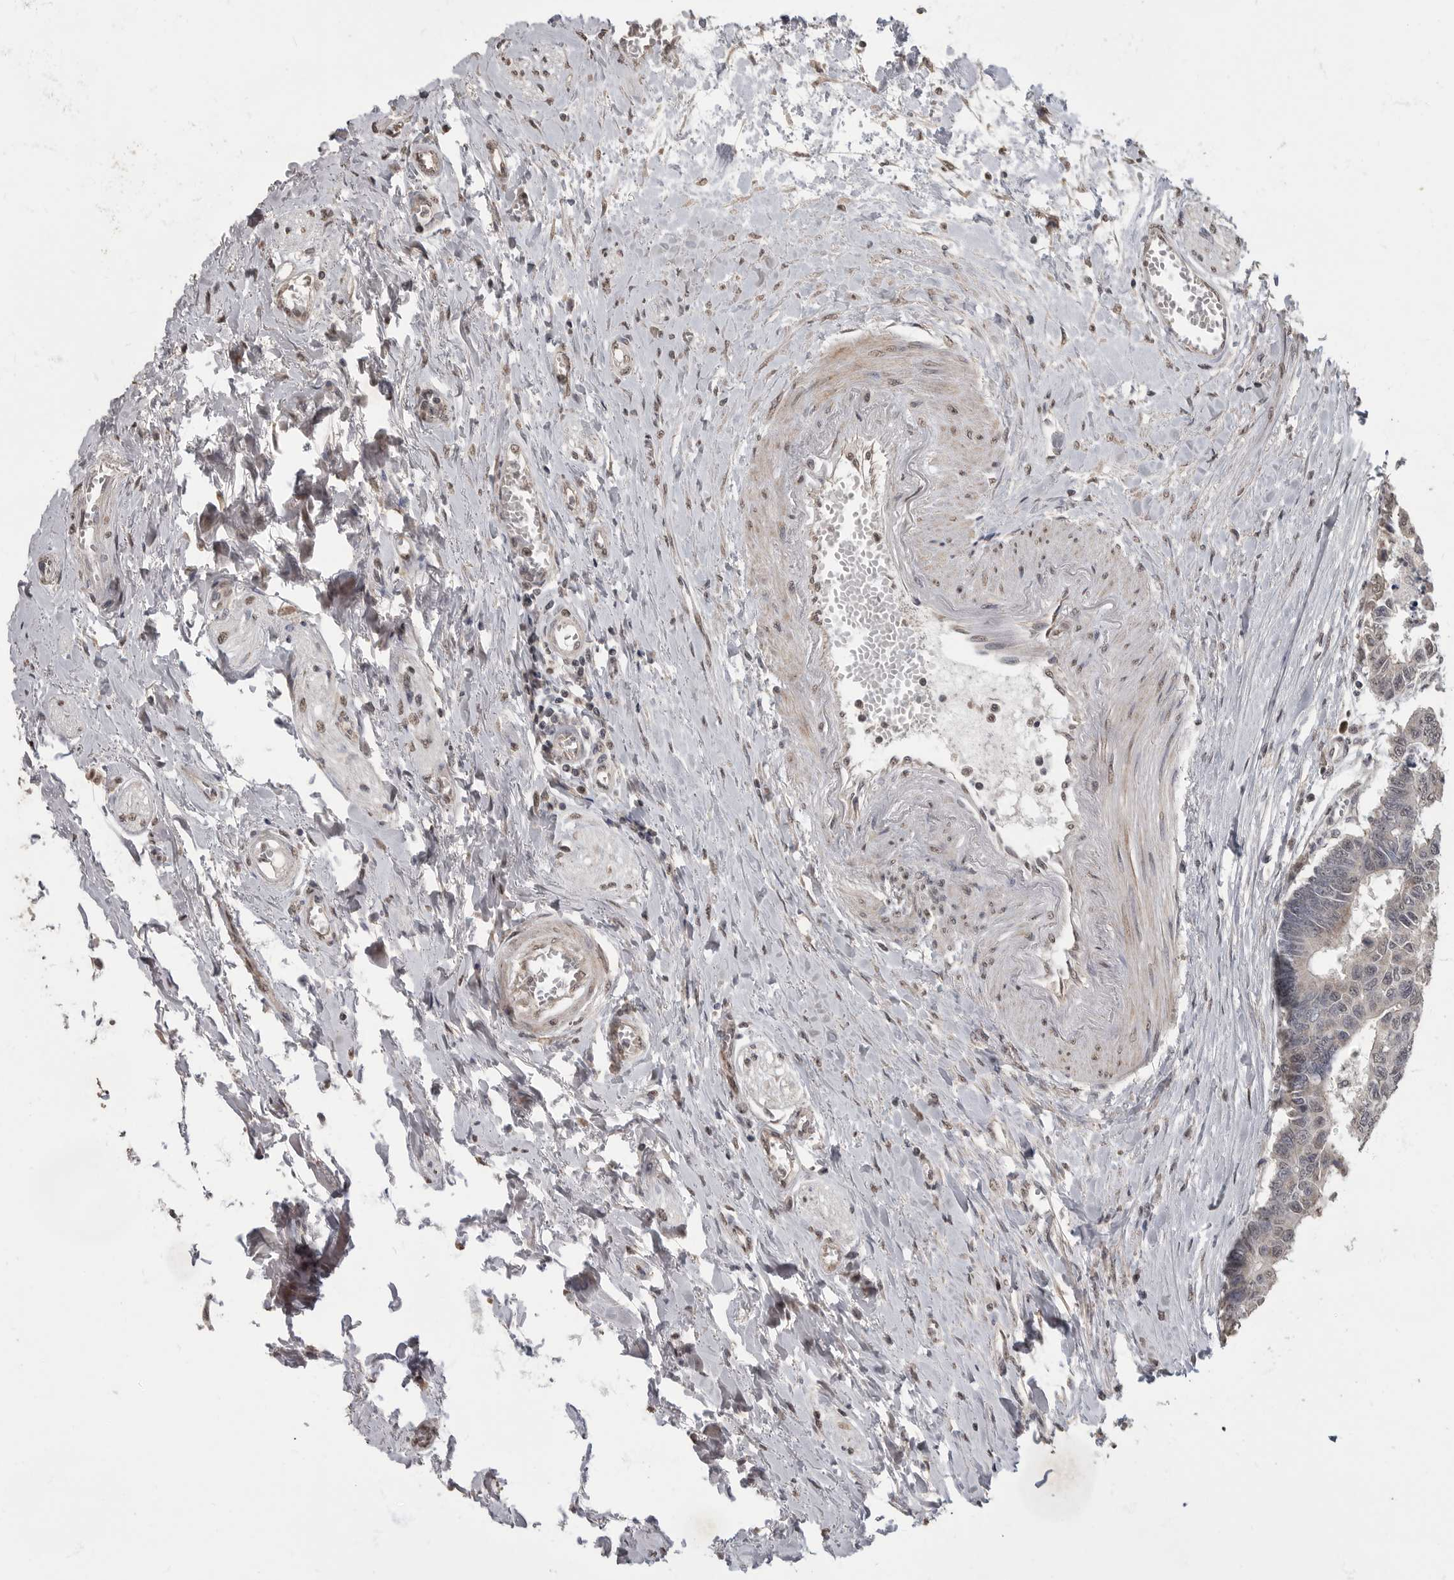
{"staining": {"intensity": "weak", "quantity": "<25%", "location": "nuclear"}, "tissue": "colorectal cancer", "cell_type": "Tumor cells", "image_type": "cancer", "snomed": [{"axis": "morphology", "description": "Adenocarcinoma, NOS"}, {"axis": "topography", "description": "Rectum"}], "caption": "High power microscopy photomicrograph of an immunohistochemistry photomicrograph of colorectal adenocarcinoma, revealing no significant expression in tumor cells.", "gene": "MAFG", "patient": {"sex": "male", "age": 84}}